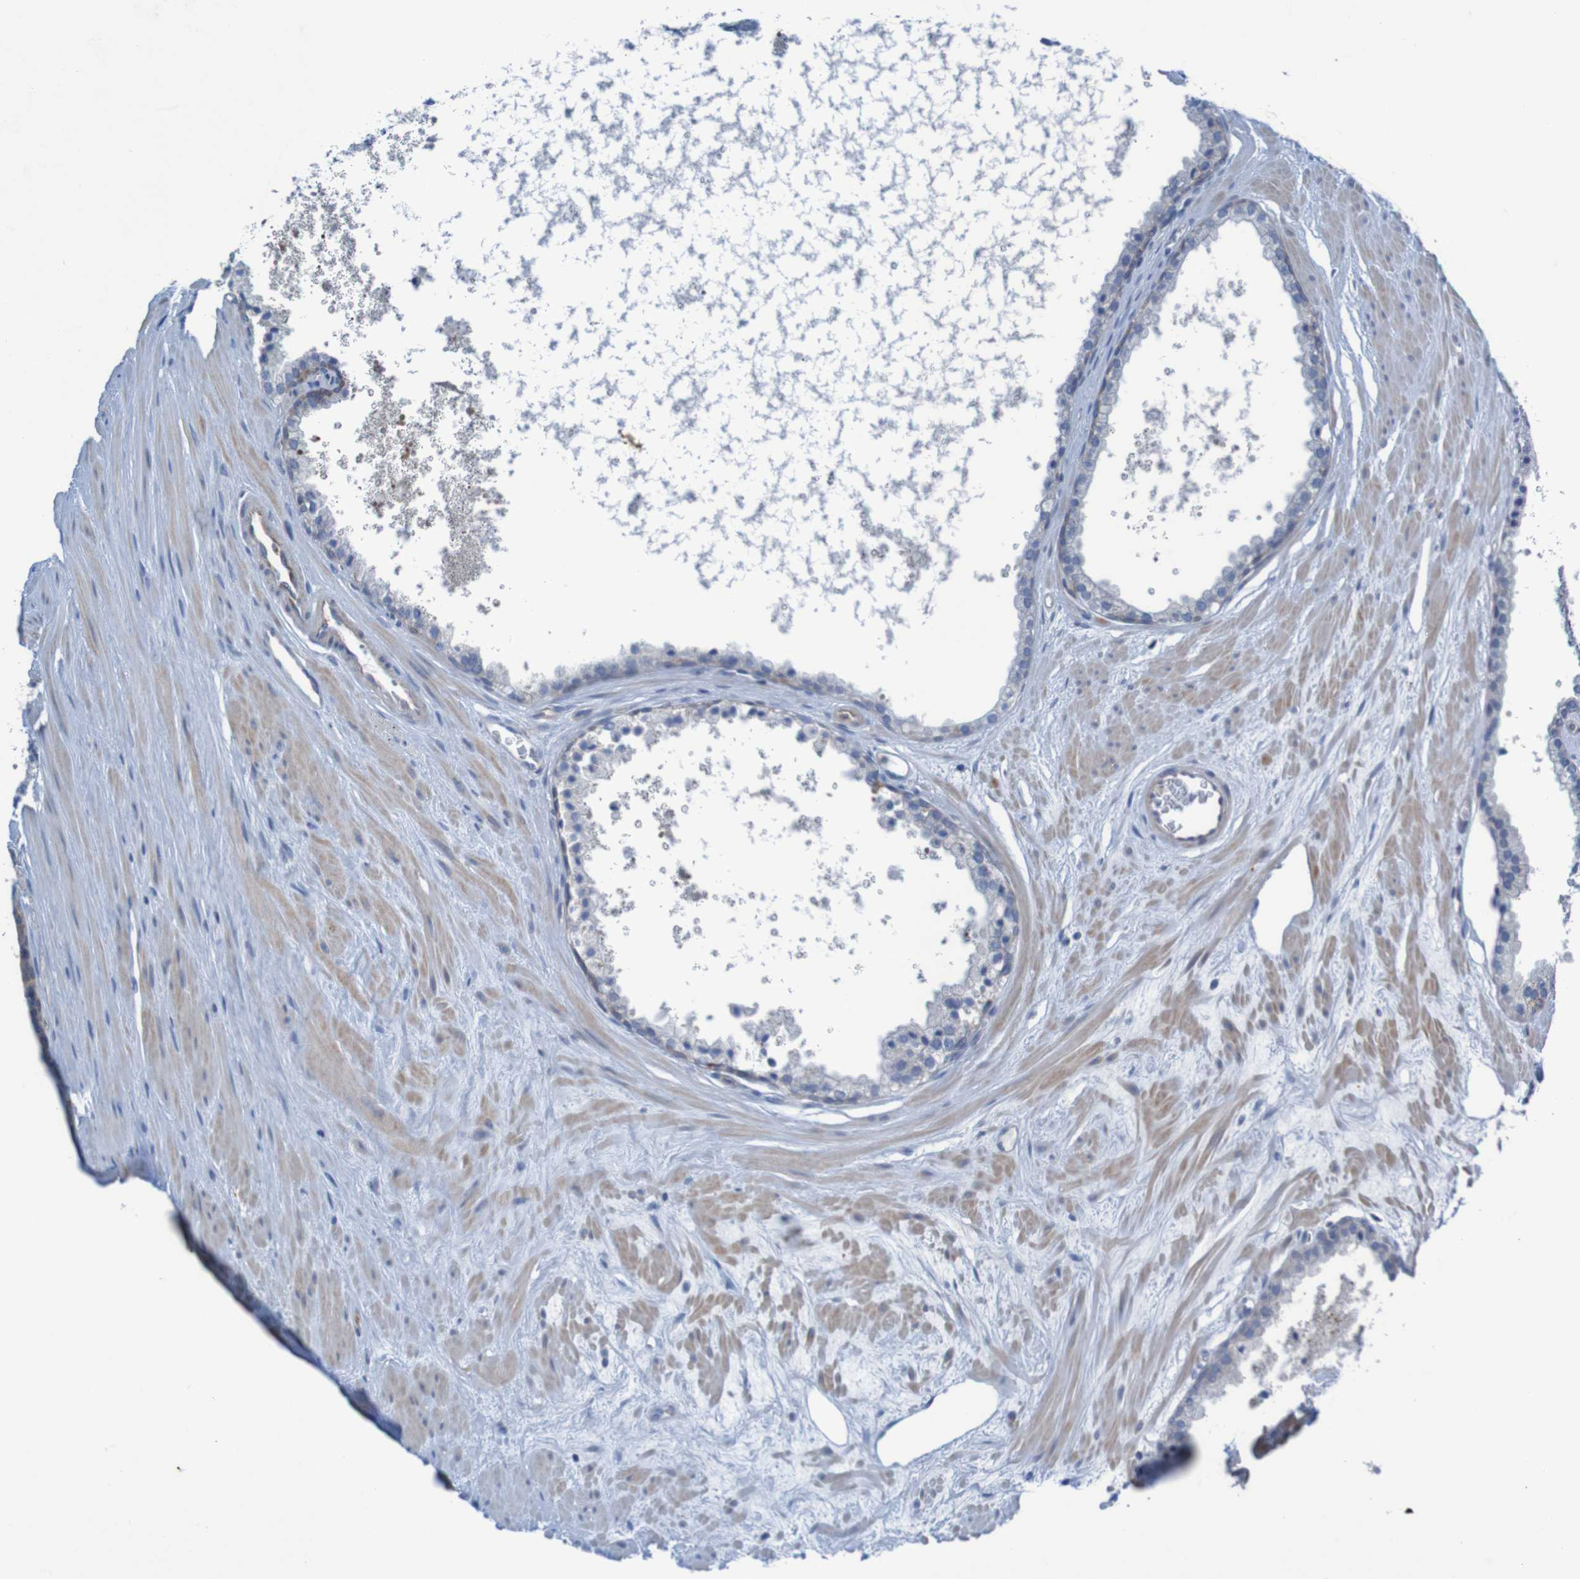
{"staining": {"intensity": "negative", "quantity": "none", "location": "none"}, "tissue": "prostate cancer", "cell_type": "Tumor cells", "image_type": "cancer", "snomed": [{"axis": "morphology", "description": "Adenocarcinoma, High grade"}, {"axis": "topography", "description": "Prostate"}], "caption": "High magnification brightfield microscopy of prostate cancer stained with DAB (brown) and counterstained with hematoxylin (blue): tumor cells show no significant expression.", "gene": "ANGPT4", "patient": {"sex": "male", "age": 65}}